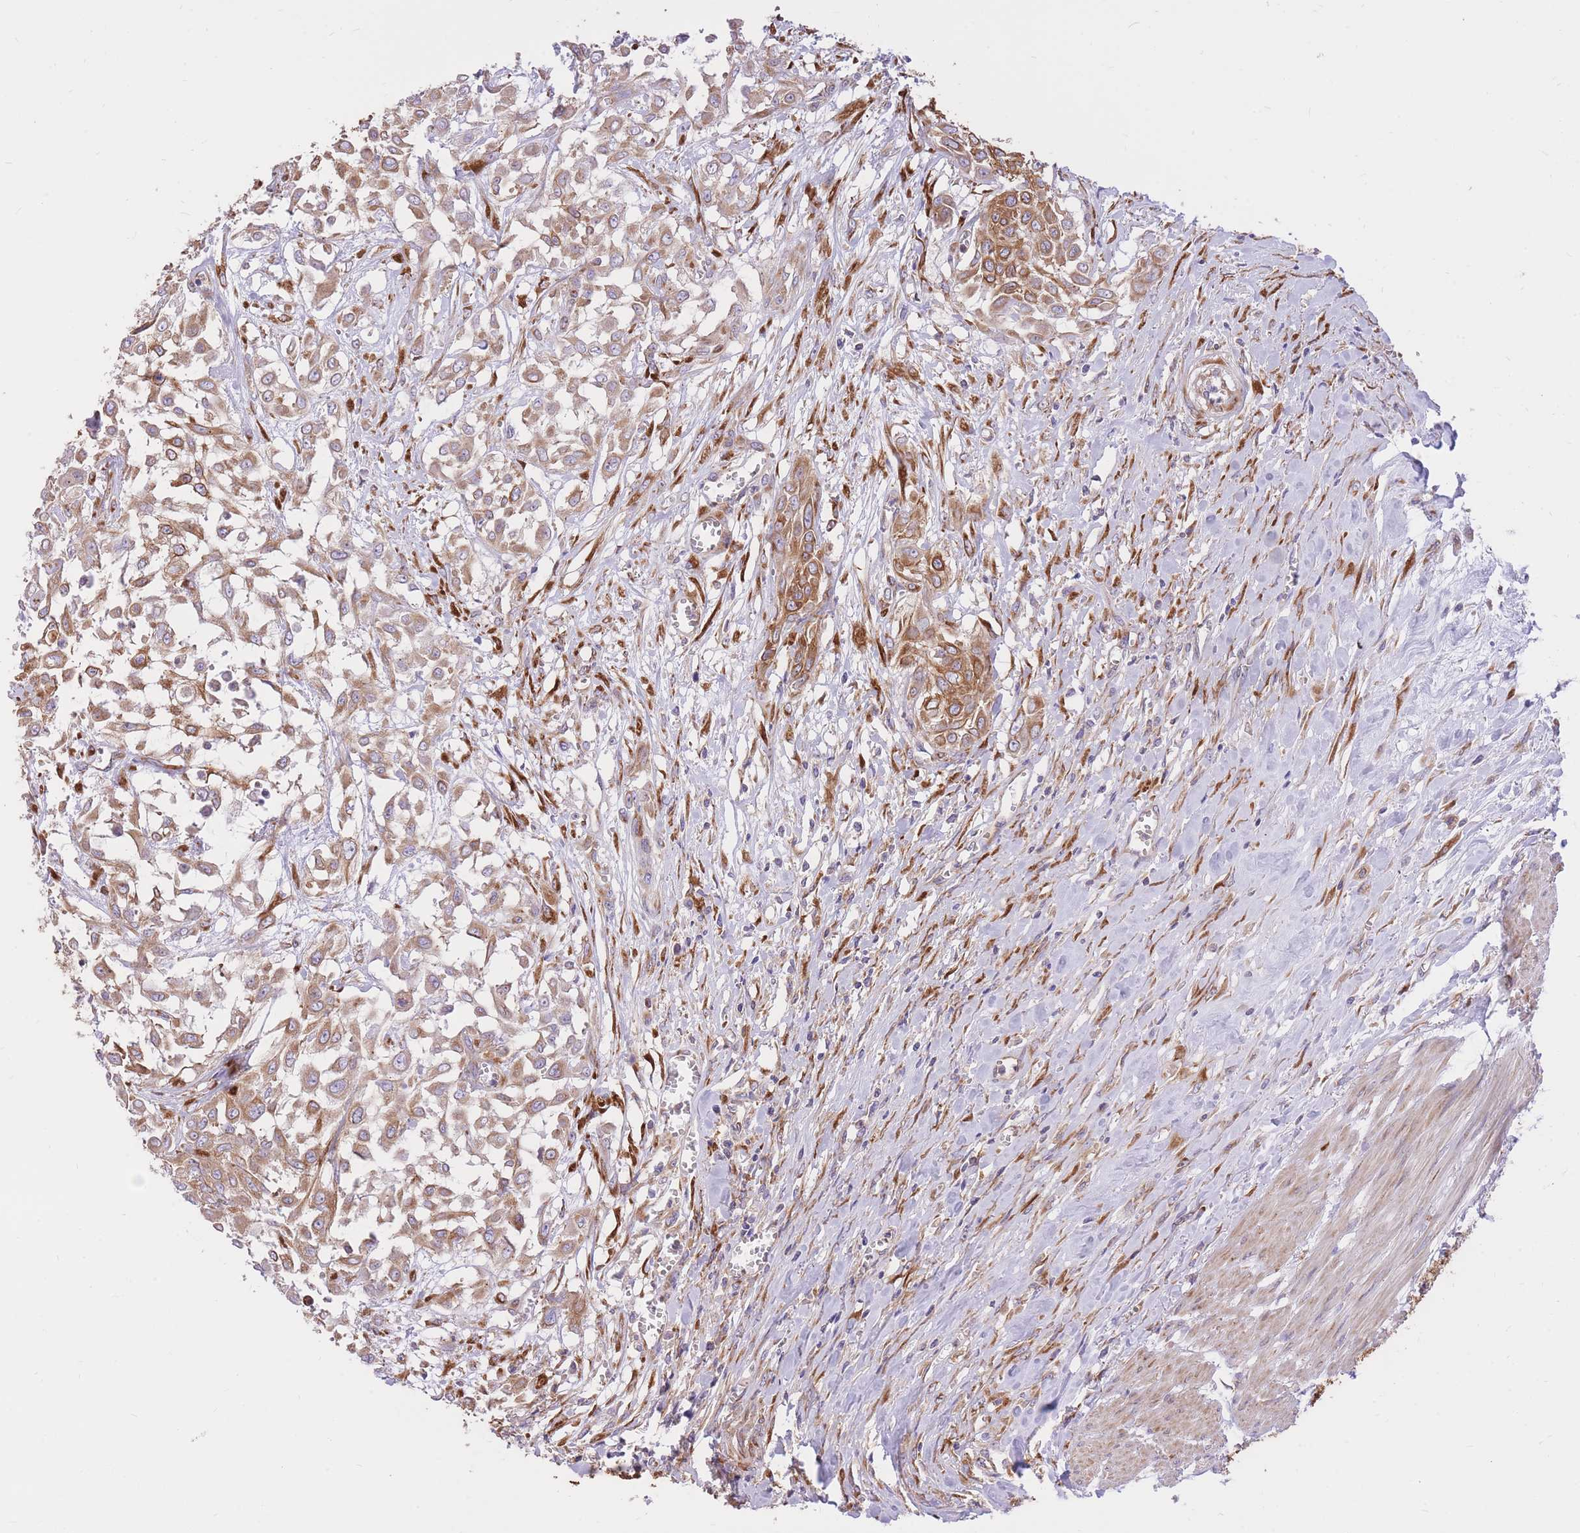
{"staining": {"intensity": "moderate", "quantity": ">75%", "location": "cytoplasmic/membranous"}, "tissue": "urothelial cancer", "cell_type": "Tumor cells", "image_type": "cancer", "snomed": [{"axis": "morphology", "description": "Urothelial carcinoma, High grade"}, {"axis": "topography", "description": "Urinary bladder"}], "caption": "Tumor cells display medium levels of moderate cytoplasmic/membranous positivity in about >75% of cells in urothelial cancer. (DAB = brown stain, brightfield microscopy at high magnification).", "gene": "GBP7", "patient": {"sex": "male", "age": 57}}